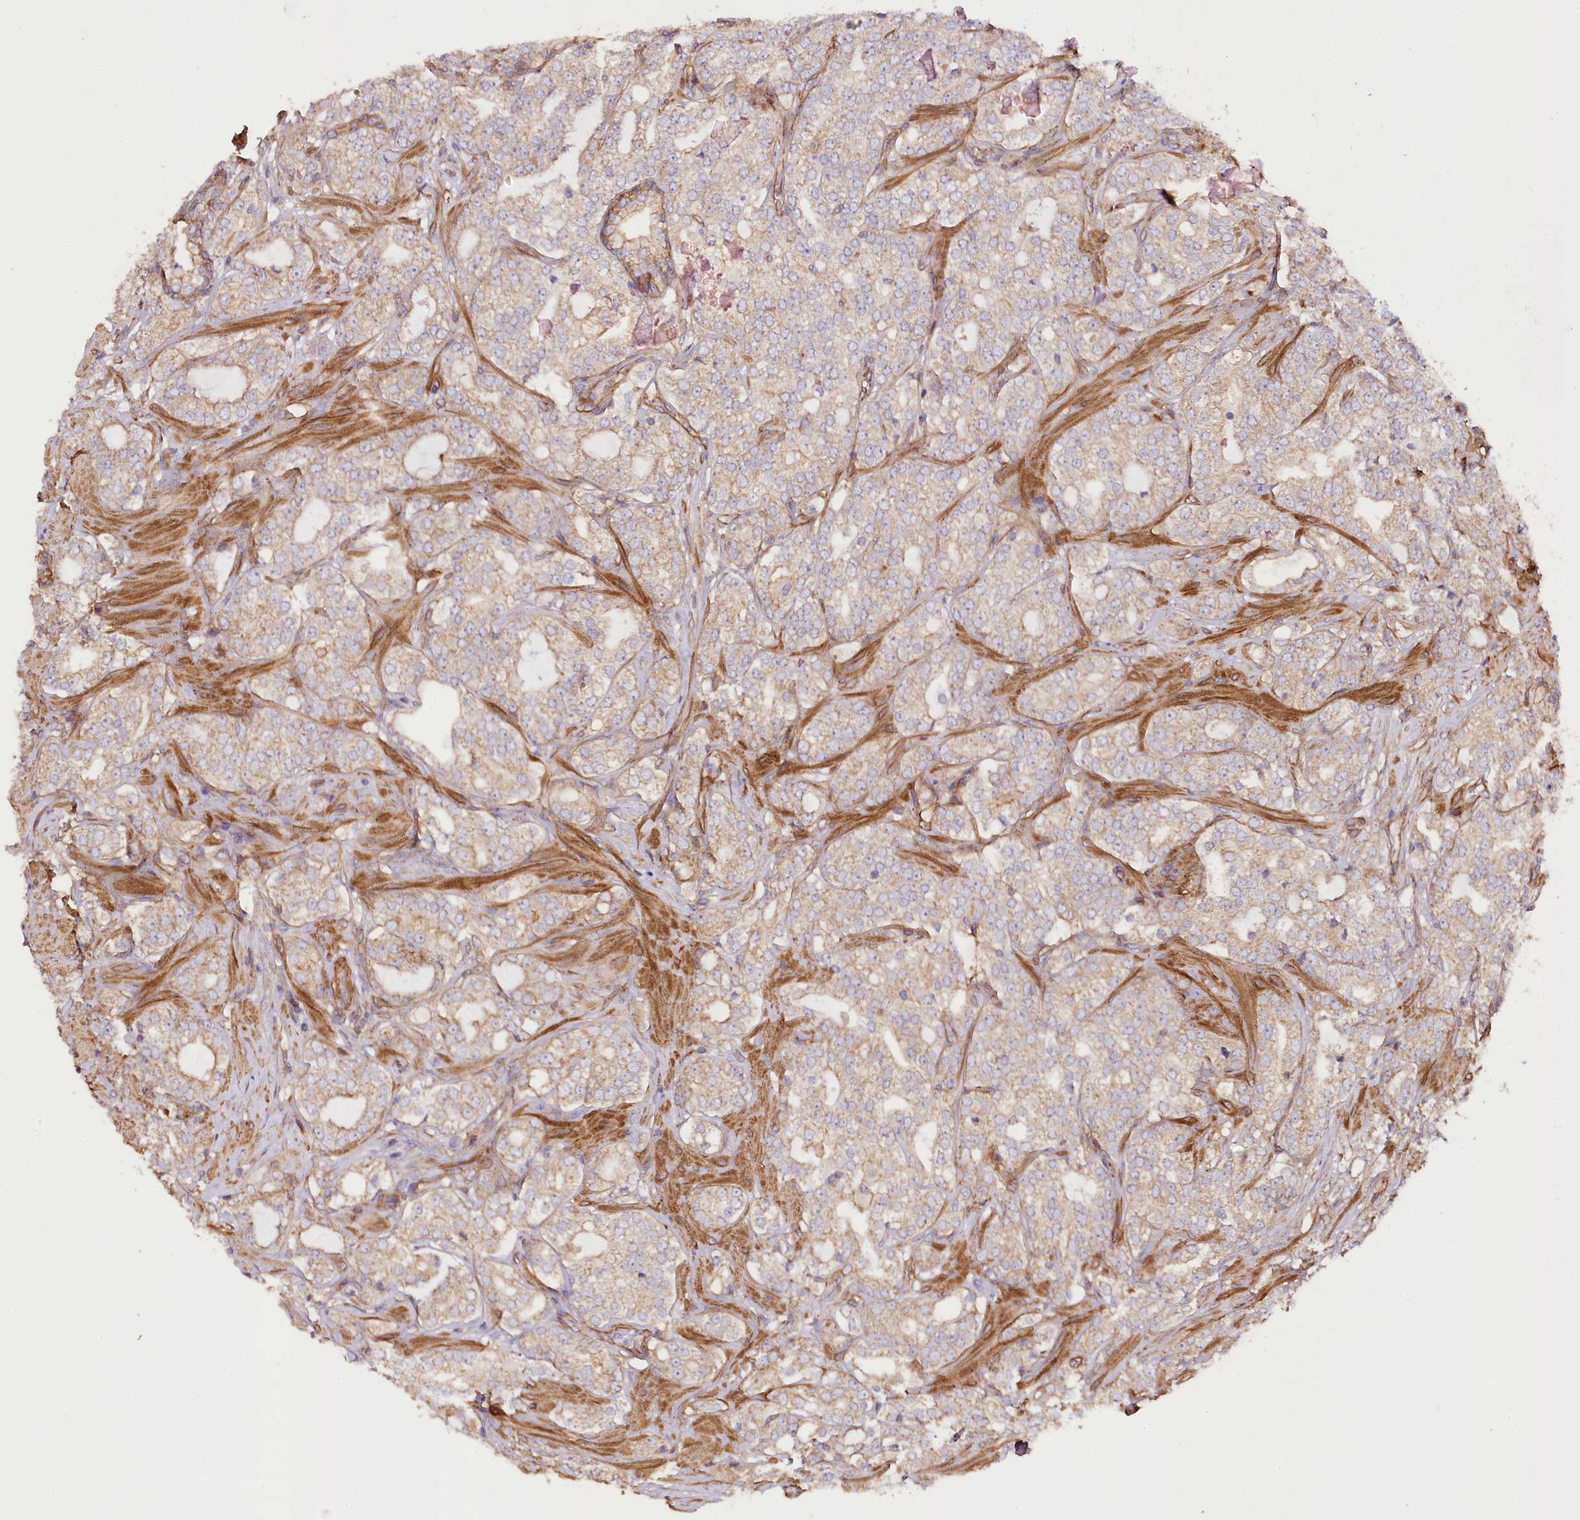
{"staining": {"intensity": "weak", "quantity": ">75%", "location": "cytoplasmic/membranous"}, "tissue": "prostate cancer", "cell_type": "Tumor cells", "image_type": "cancer", "snomed": [{"axis": "morphology", "description": "Adenocarcinoma, High grade"}, {"axis": "topography", "description": "Prostate"}], "caption": "Human prostate cancer (high-grade adenocarcinoma) stained with a brown dye exhibits weak cytoplasmic/membranous positive positivity in about >75% of tumor cells.", "gene": "SYNPO2", "patient": {"sex": "male", "age": 64}}